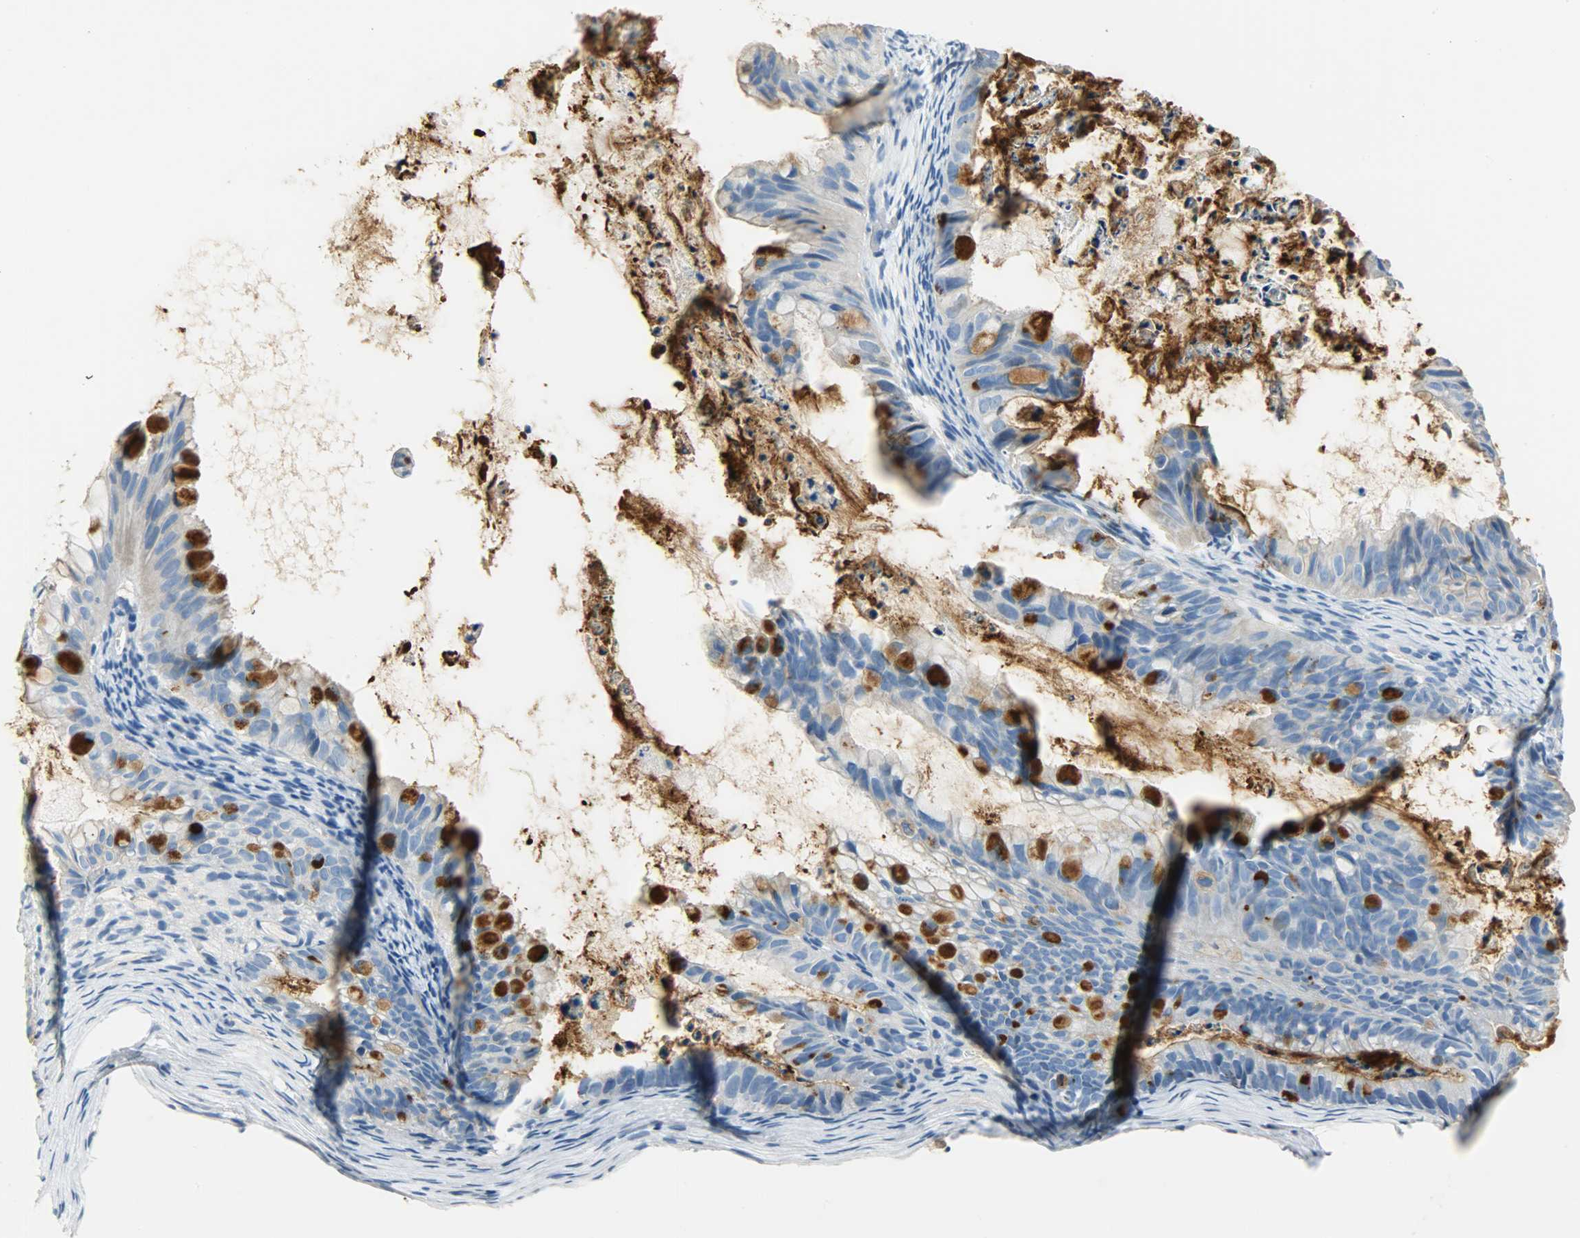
{"staining": {"intensity": "strong", "quantity": "25%-75%", "location": "cytoplasmic/membranous"}, "tissue": "ovarian cancer", "cell_type": "Tumor cells", "image_type": "cancer", "snomed": [{"axis": "morphology", "description": "Cystadenocarcinoma, mucinous, NOS"}, {"axis": "topography", "description": "Ovary"}], "caption": "Immunohistochemistry (IHC) of human mucinous cystadenocarcinoma (ovarian) reveals high levels of strong cytoplasmic/membranous expression in approximately 25%-75% of tumor cells.", "gene": "PROM1", "patient": {"sex": "female", "age": 36}}